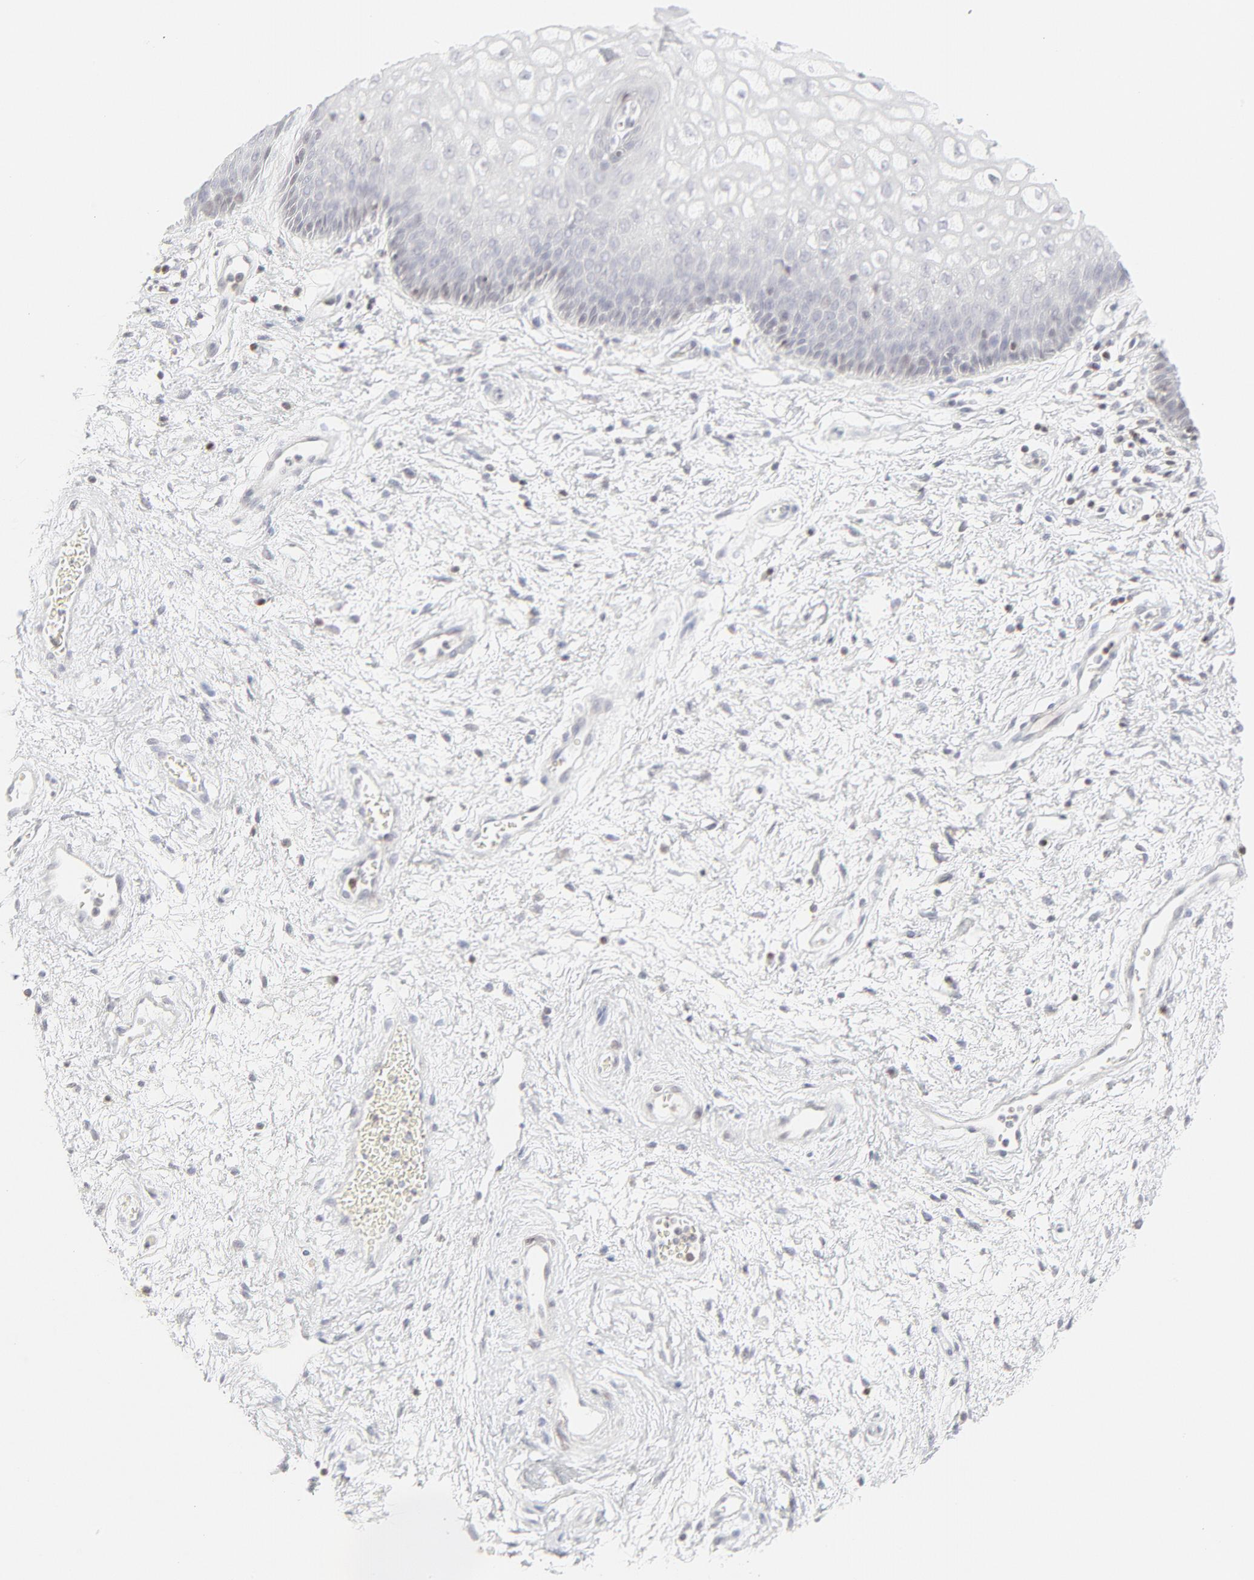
{"staining": {"intensity": "negative", "quantity": "none", "location": "none"}, "tissue": "vagina", "cell_type": "Squamous epithelial cells", "image_type": "normal", "snomed": [{"axis": "morphology", "description": "Normal tissue, NOS"}, {"axis": "topography", "description": "Vagina"}], "caption": "Human vagina stained for a protein using IHC displays no positivity in squamous epithelial cells.", "gene": "PRKCB", "patient": {"sex": "female", "age": 34}}